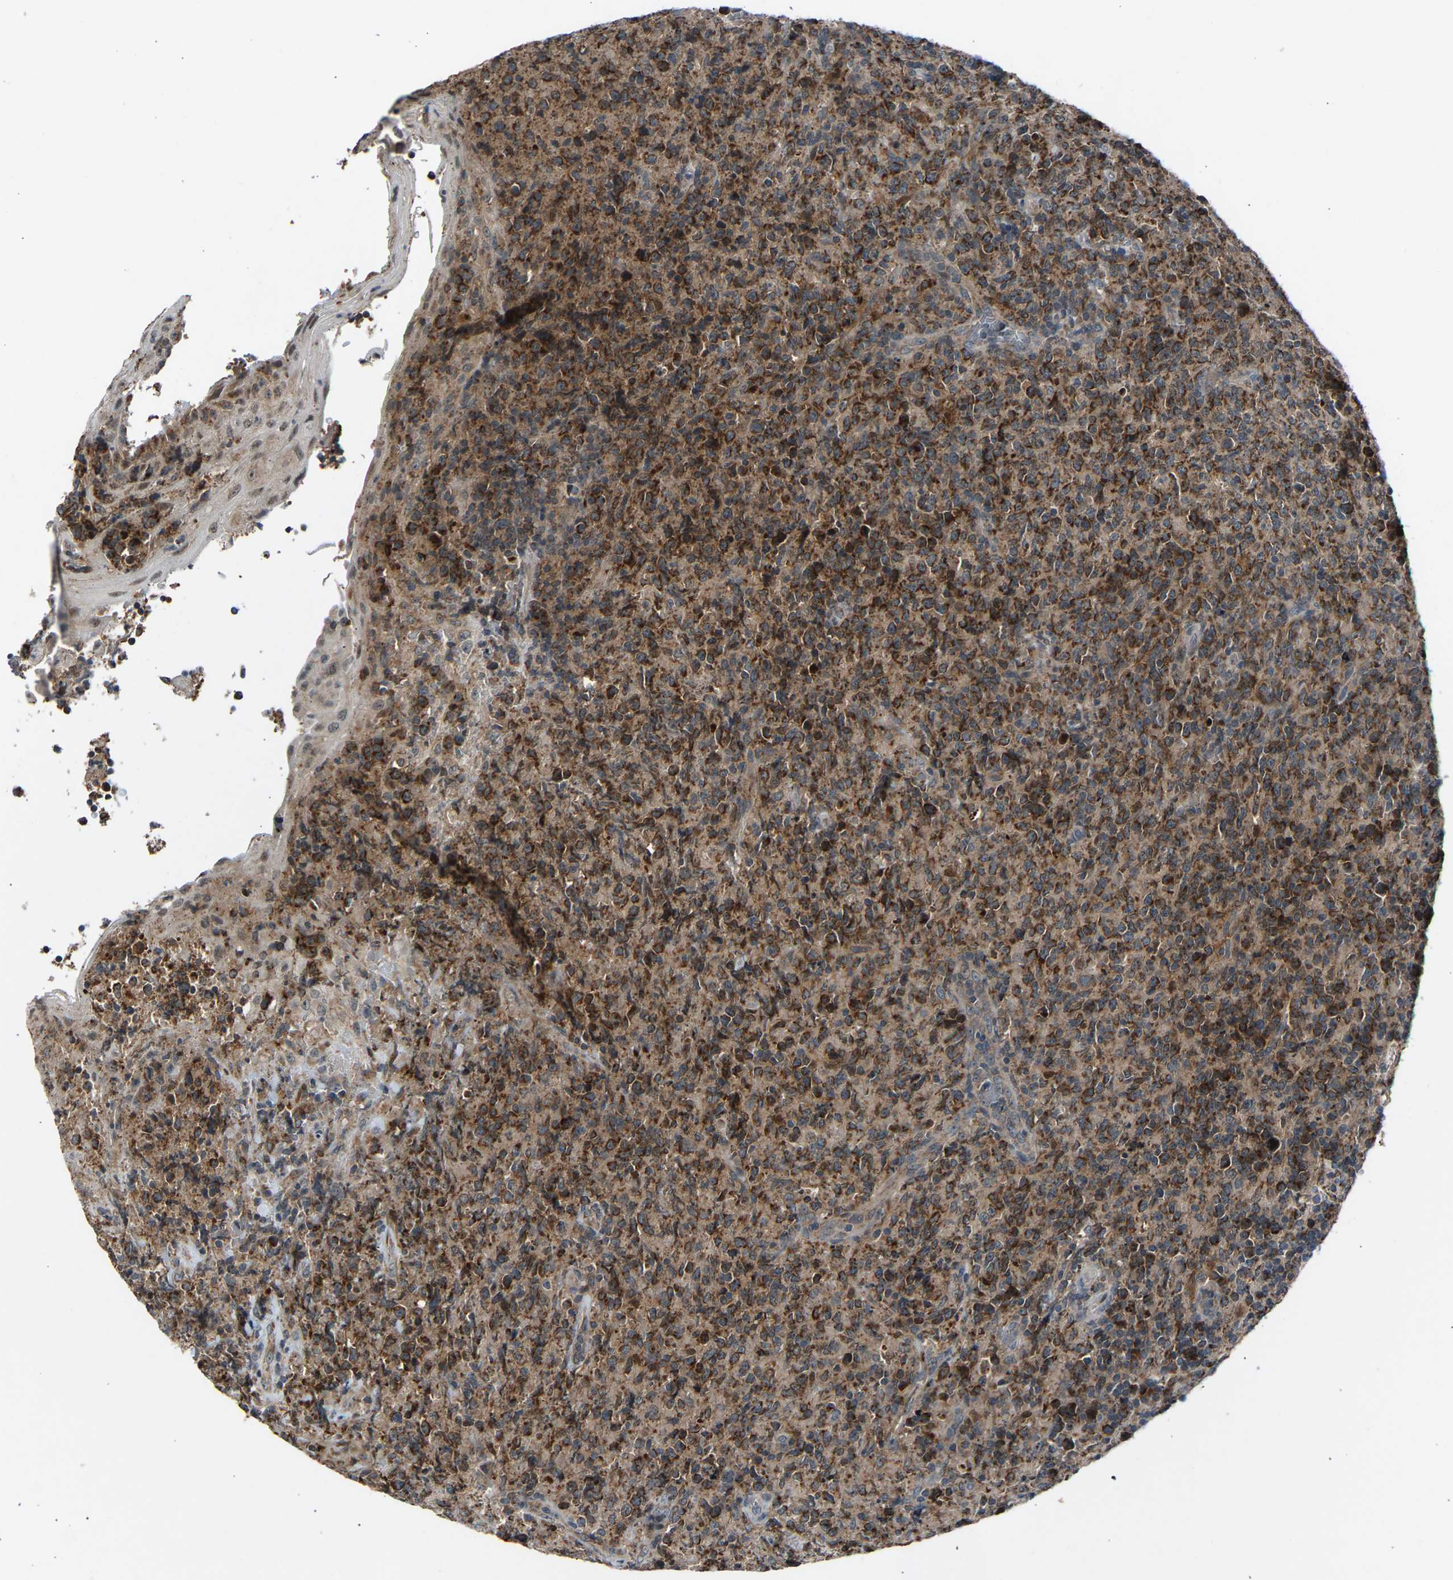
{"staining": {"intensity": "strong", "quantity": ">75%", "location": "cytoplasmic/membranous"}, "tissue": "lymphoma", "cell_type": "Tumor cells", "image_type": "cancer", "snomed": [{"axis": "morphology", "description": "Malignant lymphoma, non-Hodgkin's type, High grade"}, {"axis": "topography", "description": "Tonsil"}], "caption": "This histopathology image reveals IHC staining of human lymphoma, with high strong cytoplasmic/membranous staining in about >75% of tumor cells.", "gene": "SLIRP", "patient": {"sex": "female", "age": 36}}